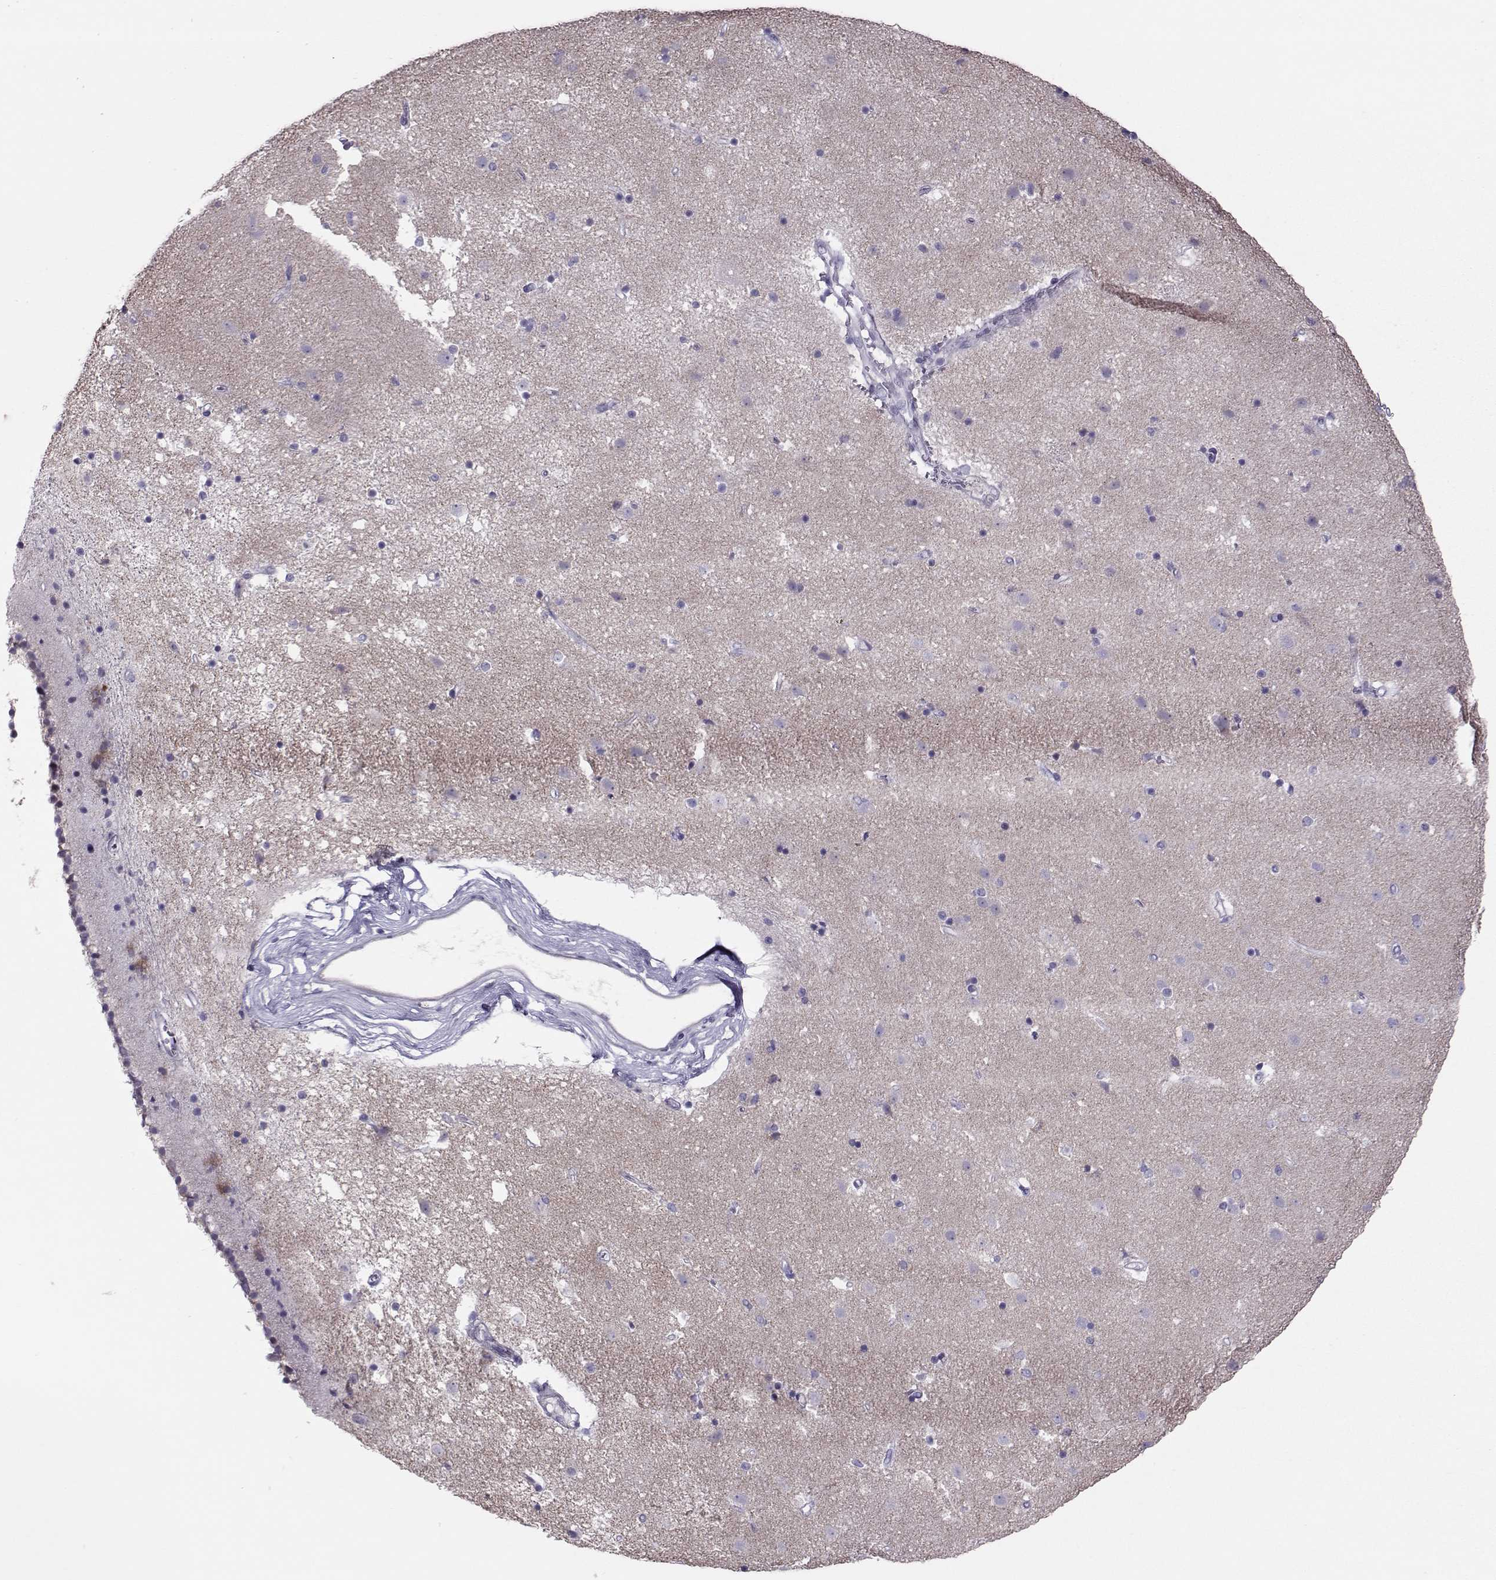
{"staining": {"intensity": "negative", "quantity": "none", "location": "none"}, "tissue": "caudate", "cell_type": "Glial cells", "image_type": "normal", "snomed": [{"axis": "morphology", "description": "Normal tissue, NOS"}, {"axis": "topography", "description": "Lateral ventricle wall"}], "caption": "The image shows no significant expression in glial cells of caudate. The staining is performed using DAB brown chromogen with nuclei counter-stained in using hematoxylin.", "gene": "DNAAF1", "patient": {"sex": "female", "age": 71}}